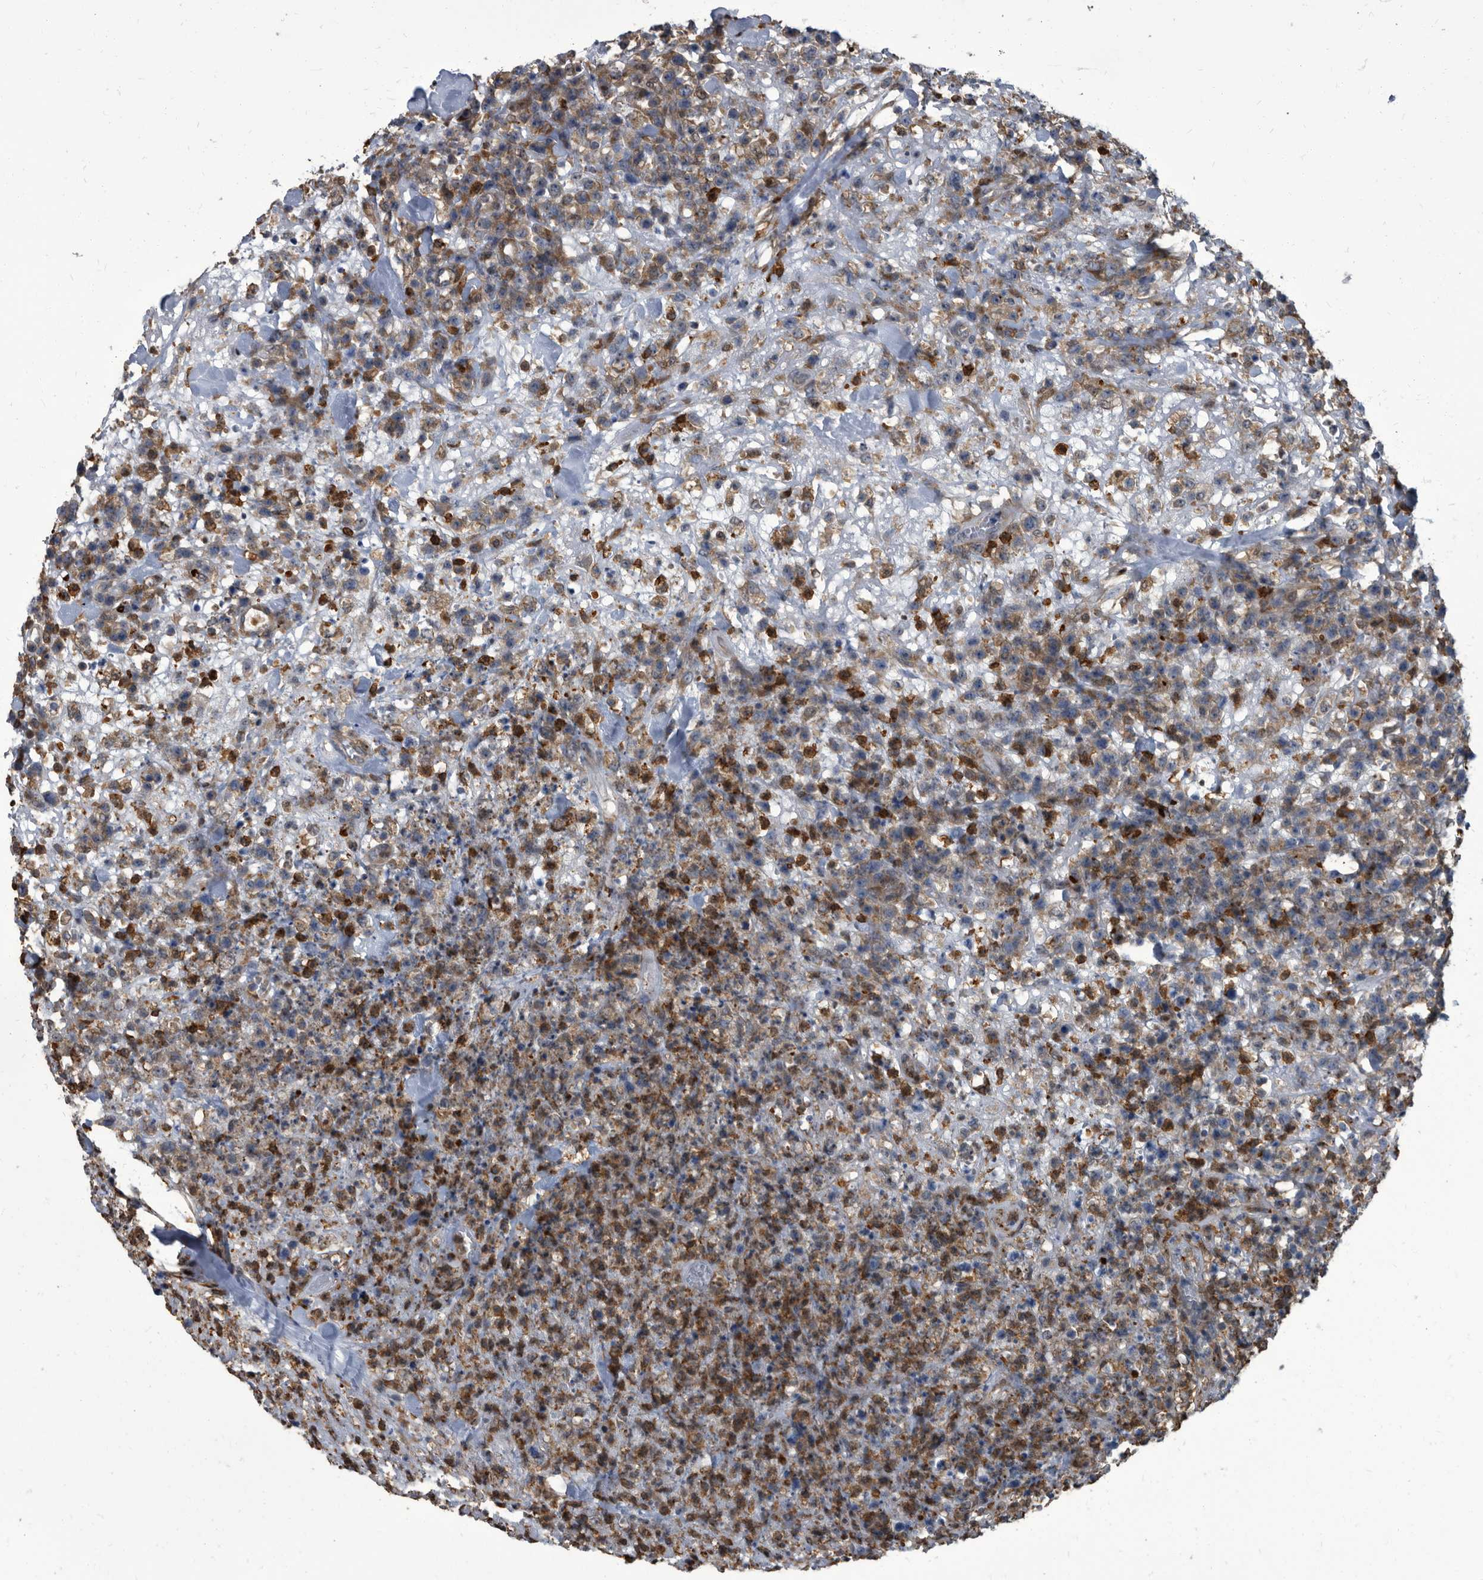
{"staining": {"intensity": "moderate", "quantity": "<25%", "location": "cytoplasmic/membranous"}, "tissue": "lymphoma", "cell_type": "Tumor cells", "image_type": "cancer", "snomed": [{"axis": "morphology", "description": "Malignant lymphoma, non-Hodgkin's type, High grade"}, {"axis": "topography", "description": "Colon"}], "caption": "Immunohistochemical staining of human malignant lymphoma, non-Hodgkin's type (high-grade) shows low levels of moderate cytoplasmic/membranous positivity in about <25% of tumor cells.", "gene": "CDV3", "patient": {"sex": "female", "age": 53}}